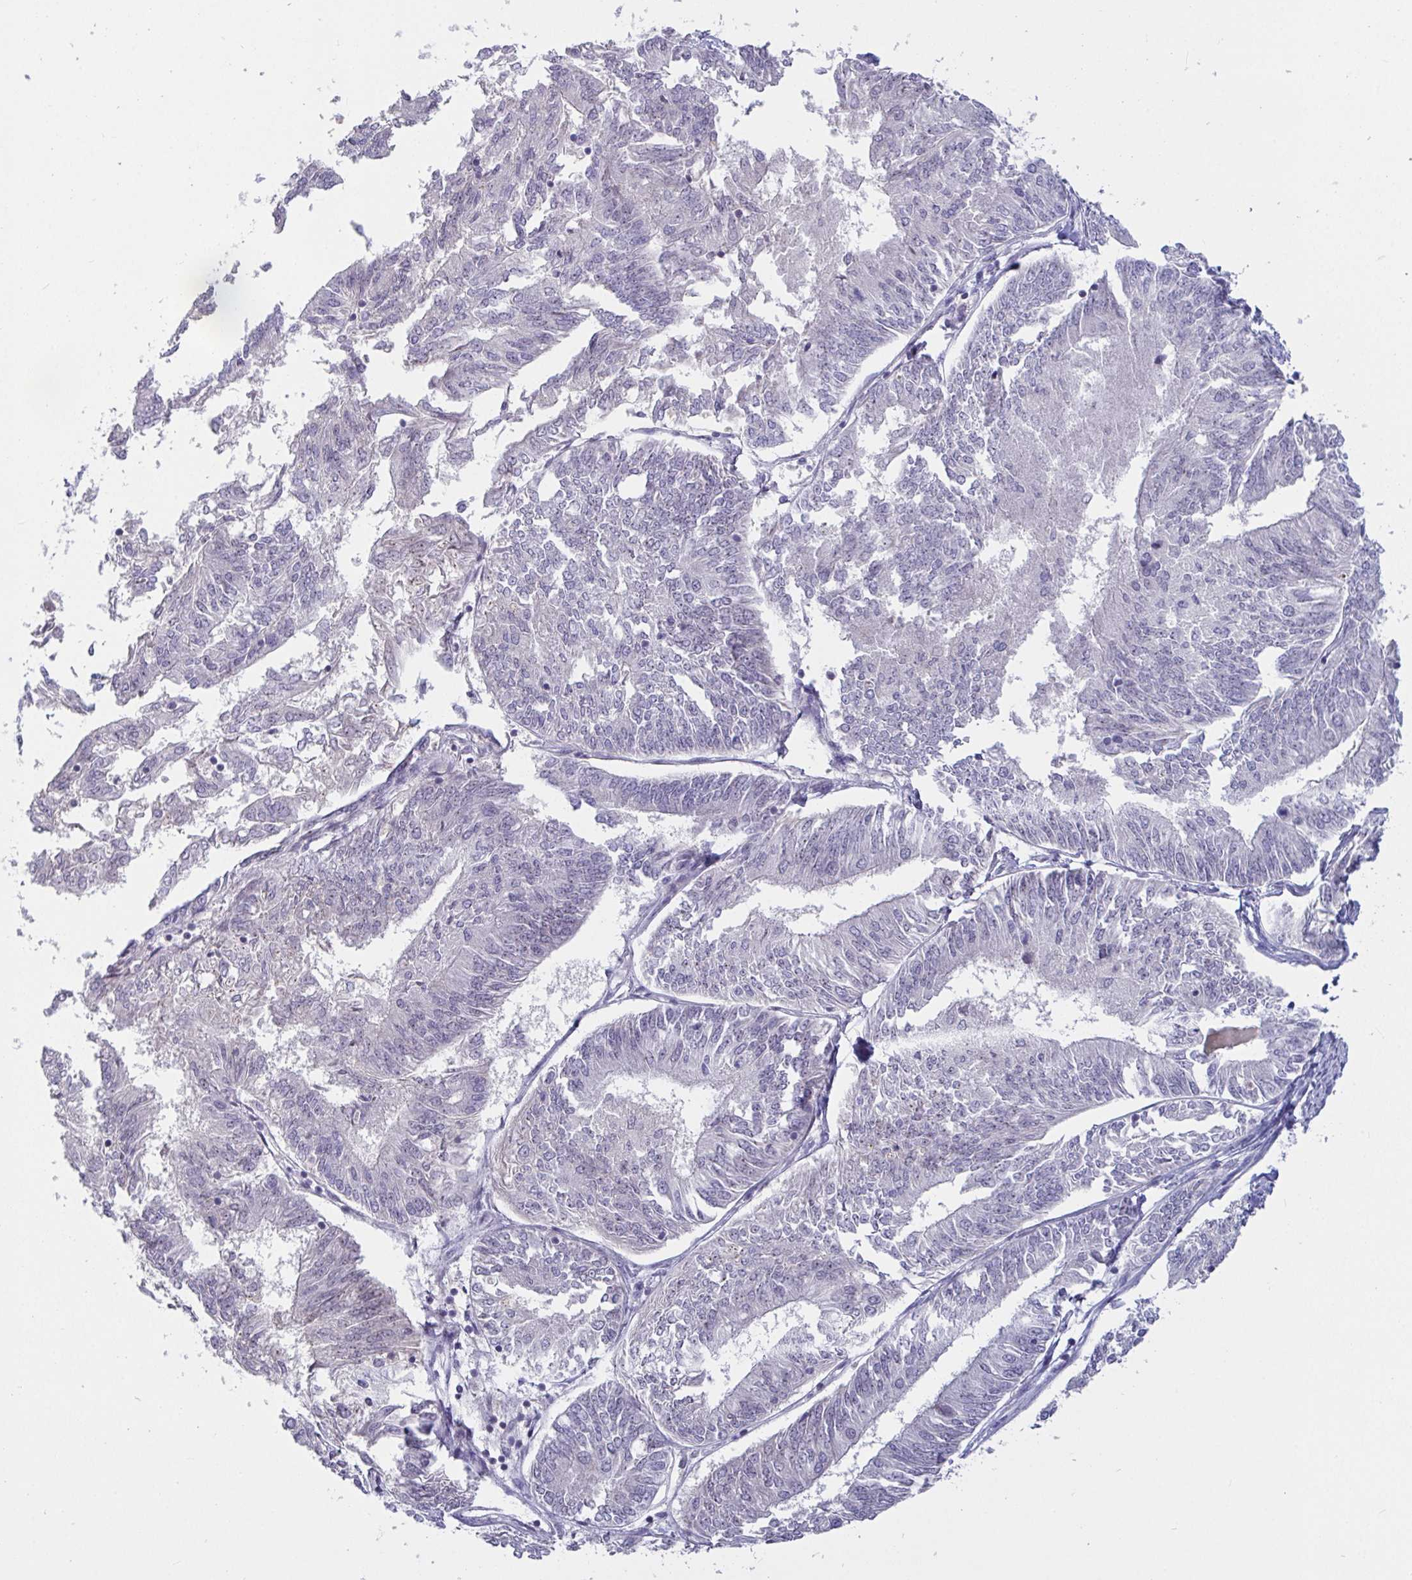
{"staining": {"intensity": "negative", "quantity": "none", "location": "none"}, "tissue": "endometrial cancer", "cell_type": "Tumor cells", "image_type": "cancer", "snomed": [{"axis": "morphology", "description": "Adenocarcinoma, NOS"}, {"axis": "topography", "description": "Endometrium"}], "caption": "Immunohistochemistry micrograph of neoplastic tissue: human endometrial adenocarcinoma stained with DAB shows no significant protein staining in tumor cells.", "gene": "MYC", "patient": {"sex": "female", "age": 58}}